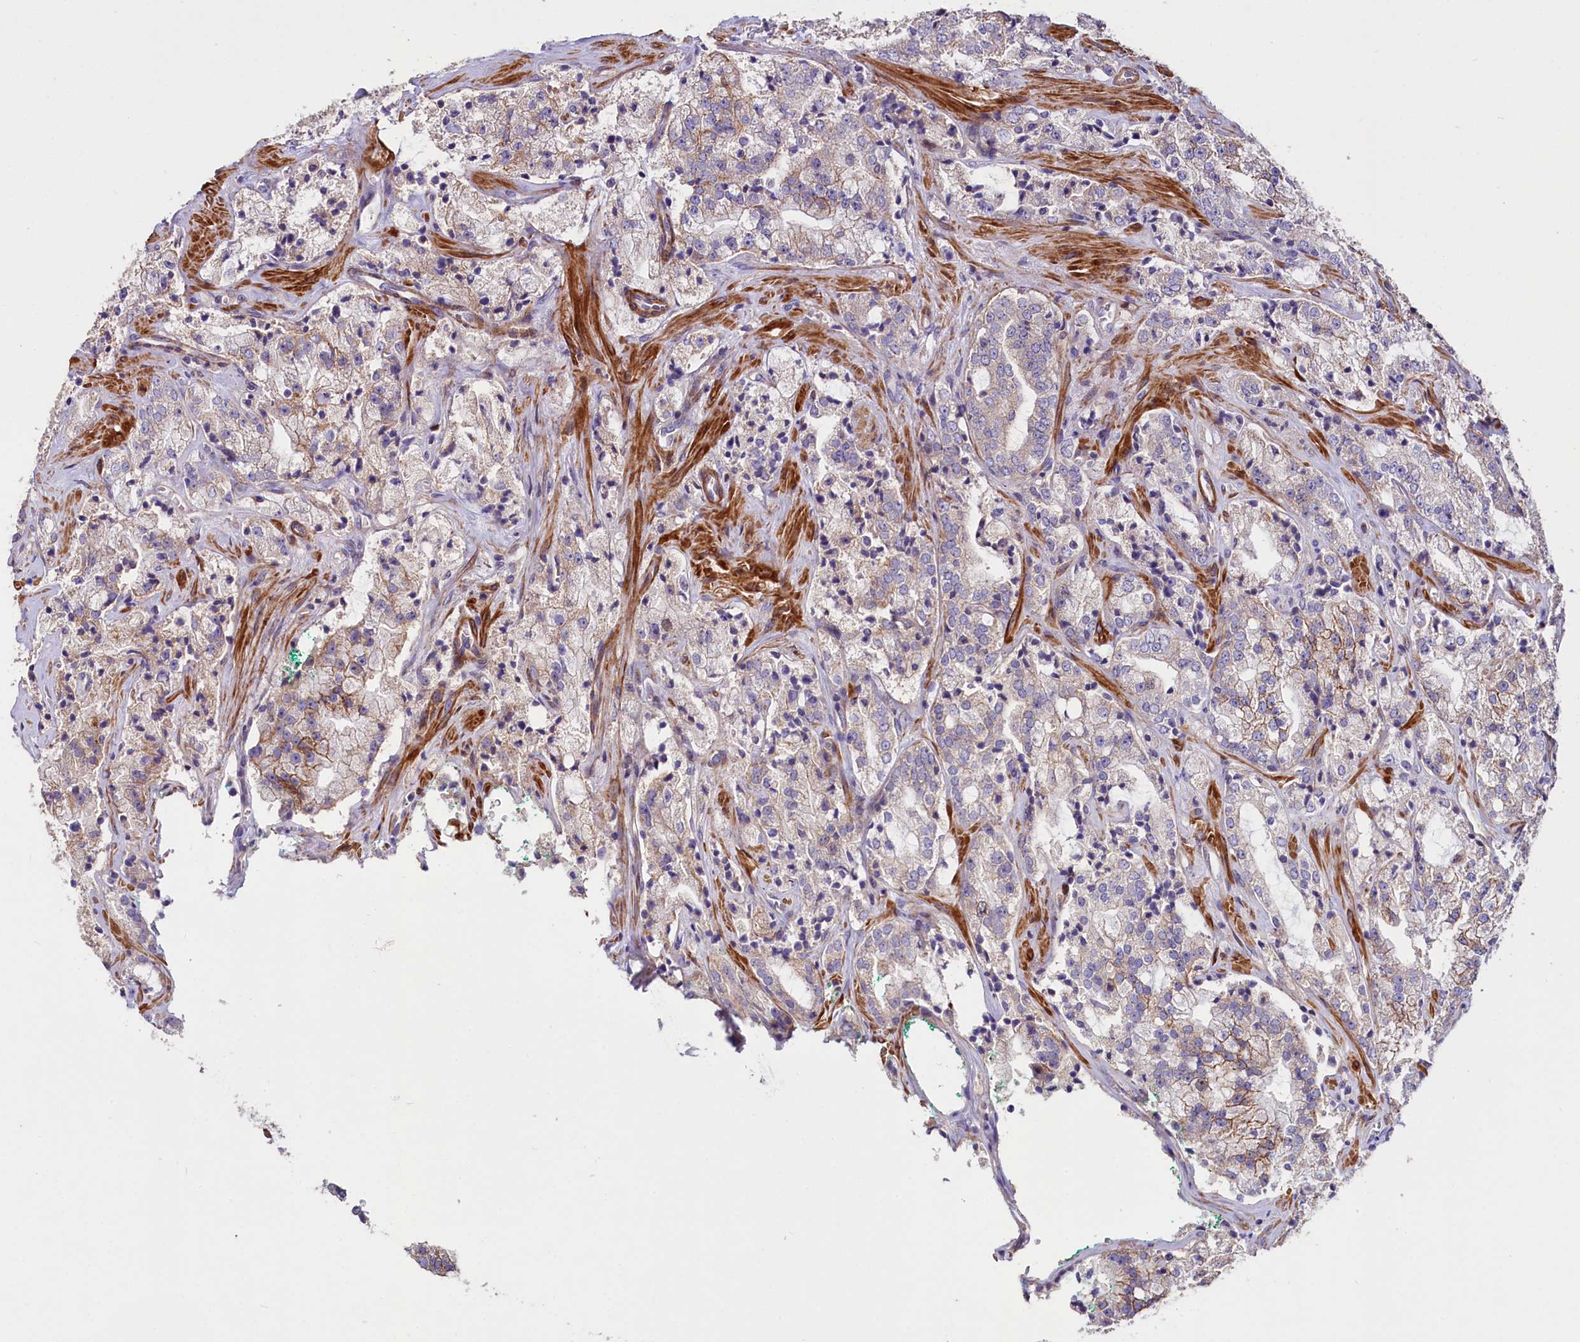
{"staining": {"intensity": "moderate", "quantity": "25%-75%", "location": "cytoplasmic/membranous"}, "tissue": "prostate cancer", "cell_type": "Tumor cells", "image_type": "cancer", "snomed": [{"axis": "morphology", "description": "Adenocarcinoma, High grade"}, {"axis": "topography", "description": "Prostate"}], "caption": "An image of high-grade adenocarcinoma (prostate) stained for a protein displays moderate cytoplasmic/membranous brown staining in tumor cells. Nuclei are stained in blue.", "gene": "WNT8A", "patient": {"sex": "male", "age": 64}}